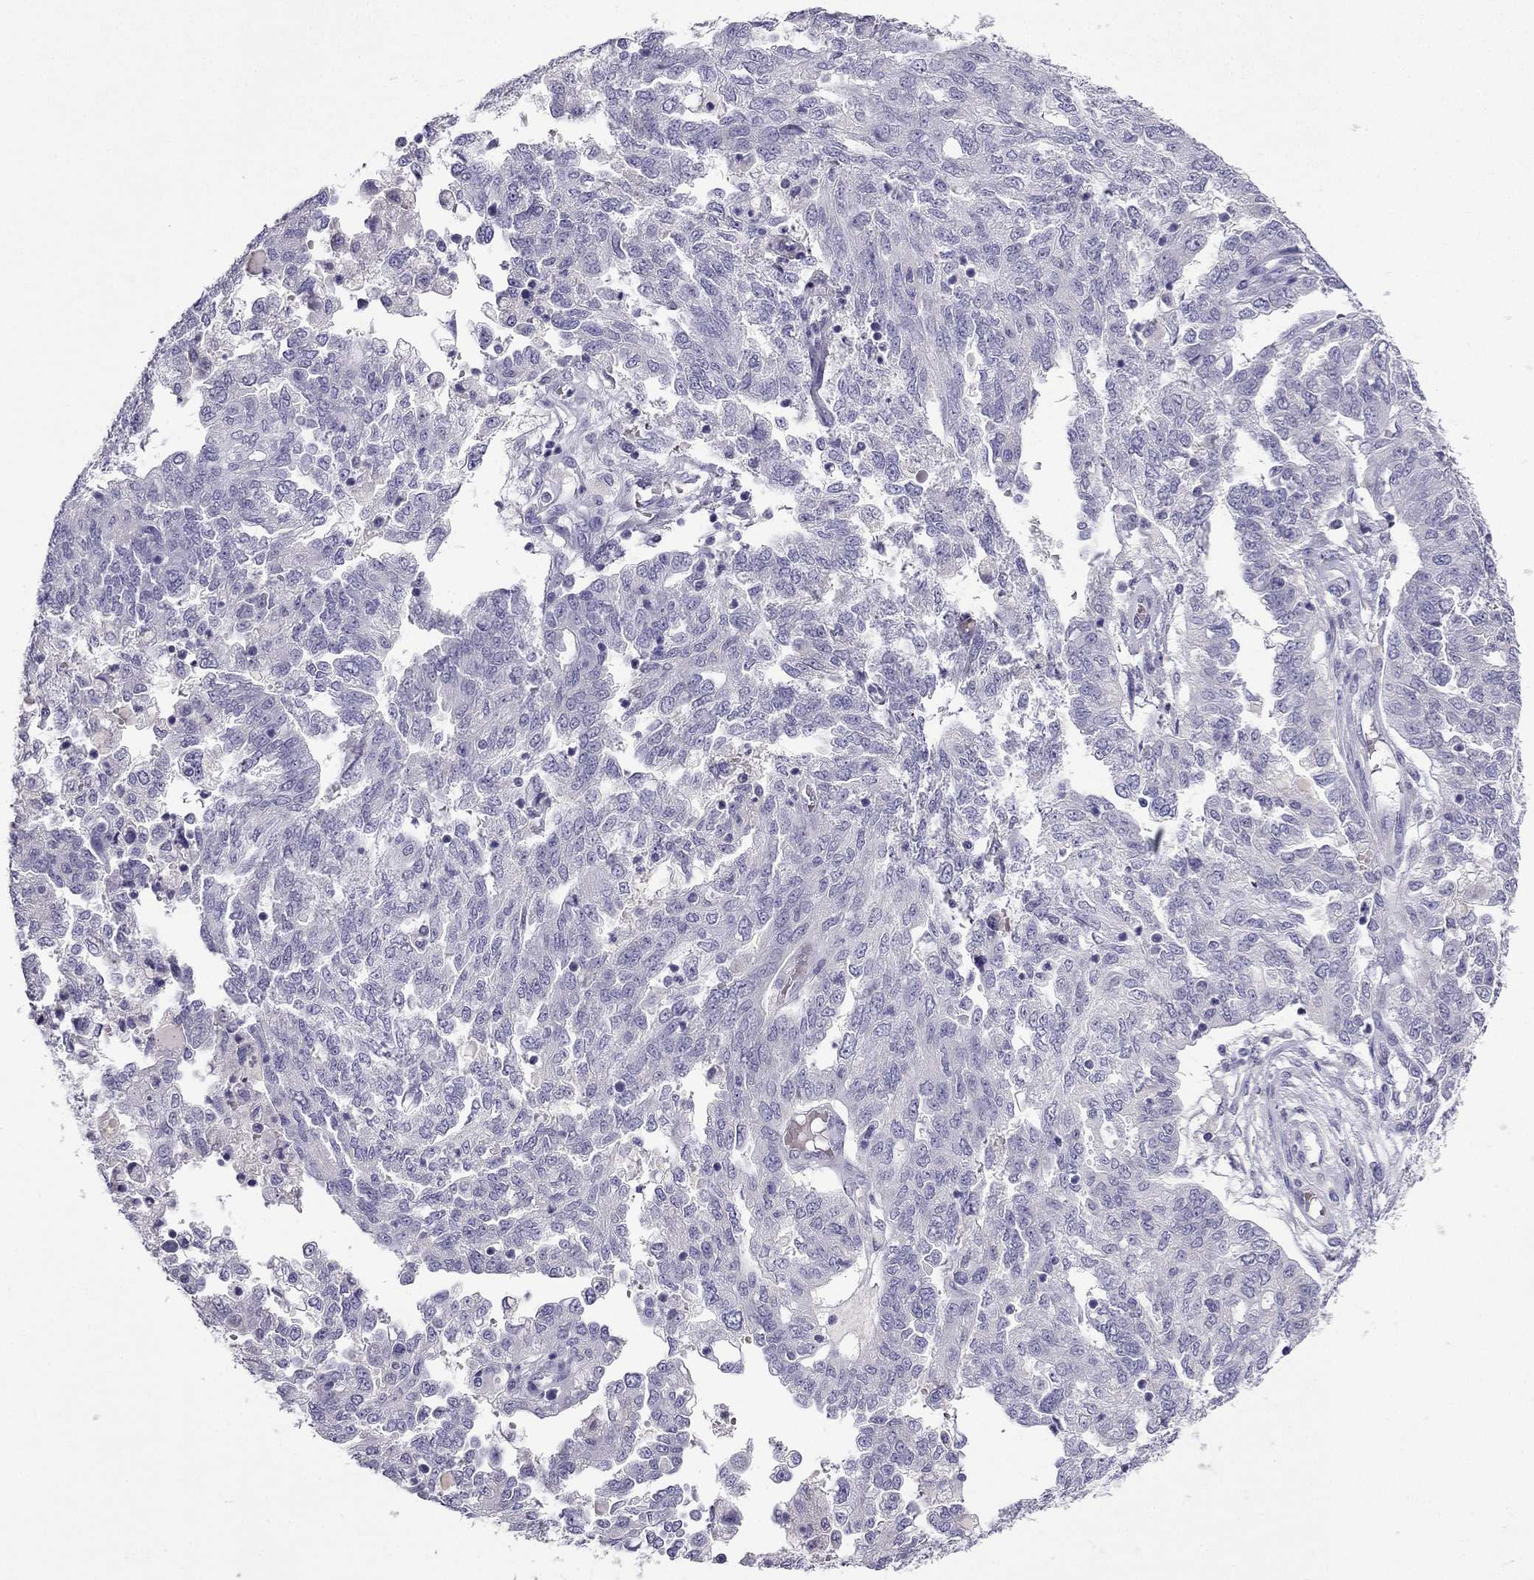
{"staining": {"intensity": "negative", "quantity": "none", "location": "none"}, "tissue": "ovarian cancer", "cell_type": "Tumor cells", "image_type": "cancer", "snomed": [{"axis": "morphology", "description": "Cystadenocarcinoma, serous, NOS"}, {"axis": "topography", "description": "Ovary"}], "caption": "Micrograph shows no protein expression in tumor cells of ovarian cancer tissue.", "gene": "NPTX1", "patient": {"sex": "female", "age": 67}}